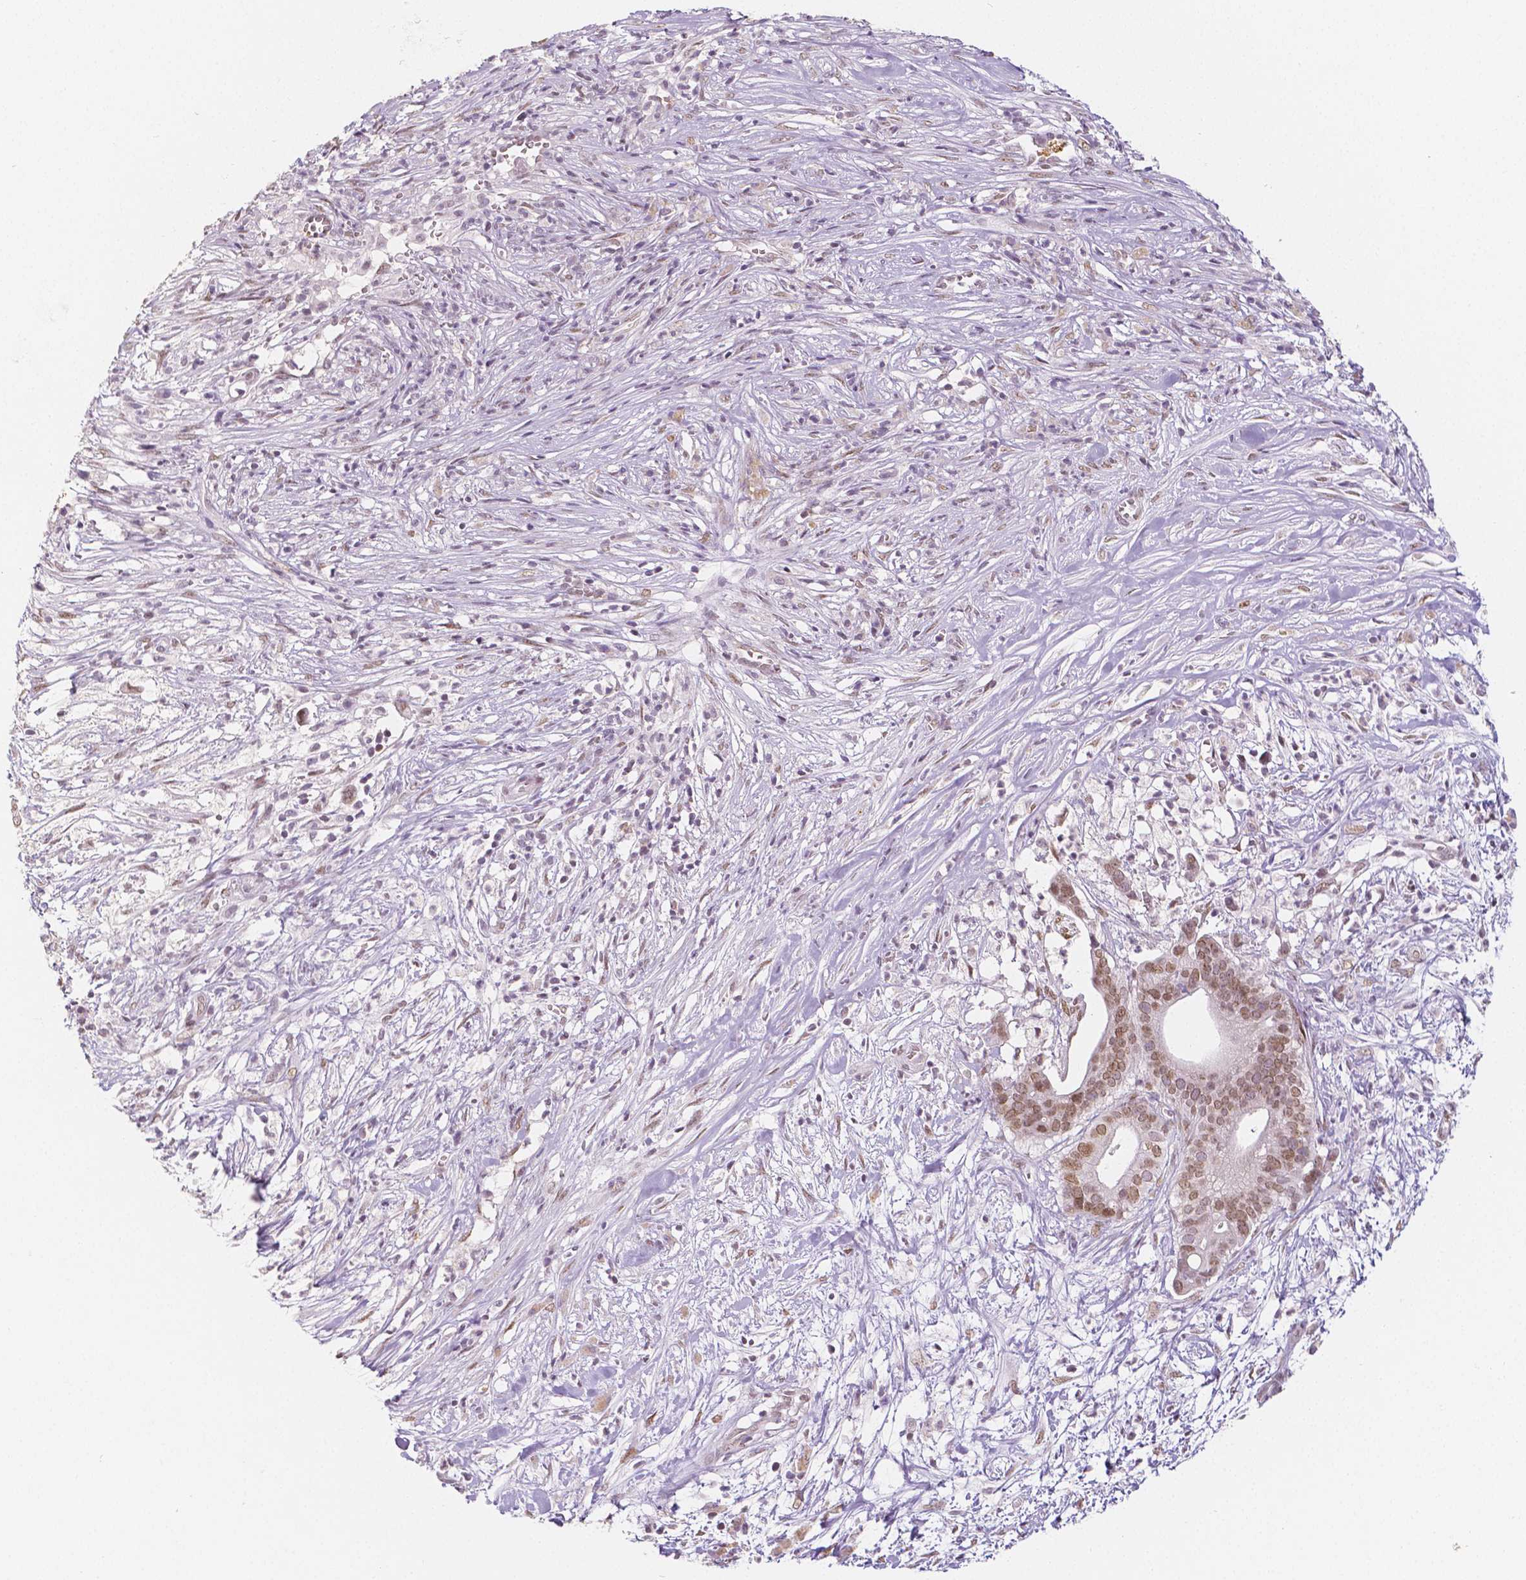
{"staining": {"intensity": "moderate", "quantity": ">75%", "location": "nuclear"}, "tissue": "pancreatic cancer", "cell_type": "Tumor cells", "image_type": "cancer", "snomed": [{"axis": "morphology", "description": "Adenocarcinoma, NOS"}, {"axis": "topography", "description": "Pancreas"}], "caption": "Protein positivity by IHC exhibits moderate nuclear staining in approximately >75% of tumor cells in pancreatic cancer (adenocarcinoma).", "gene": "KDM5B", "patient": {"sex": "male", "age": 61}}